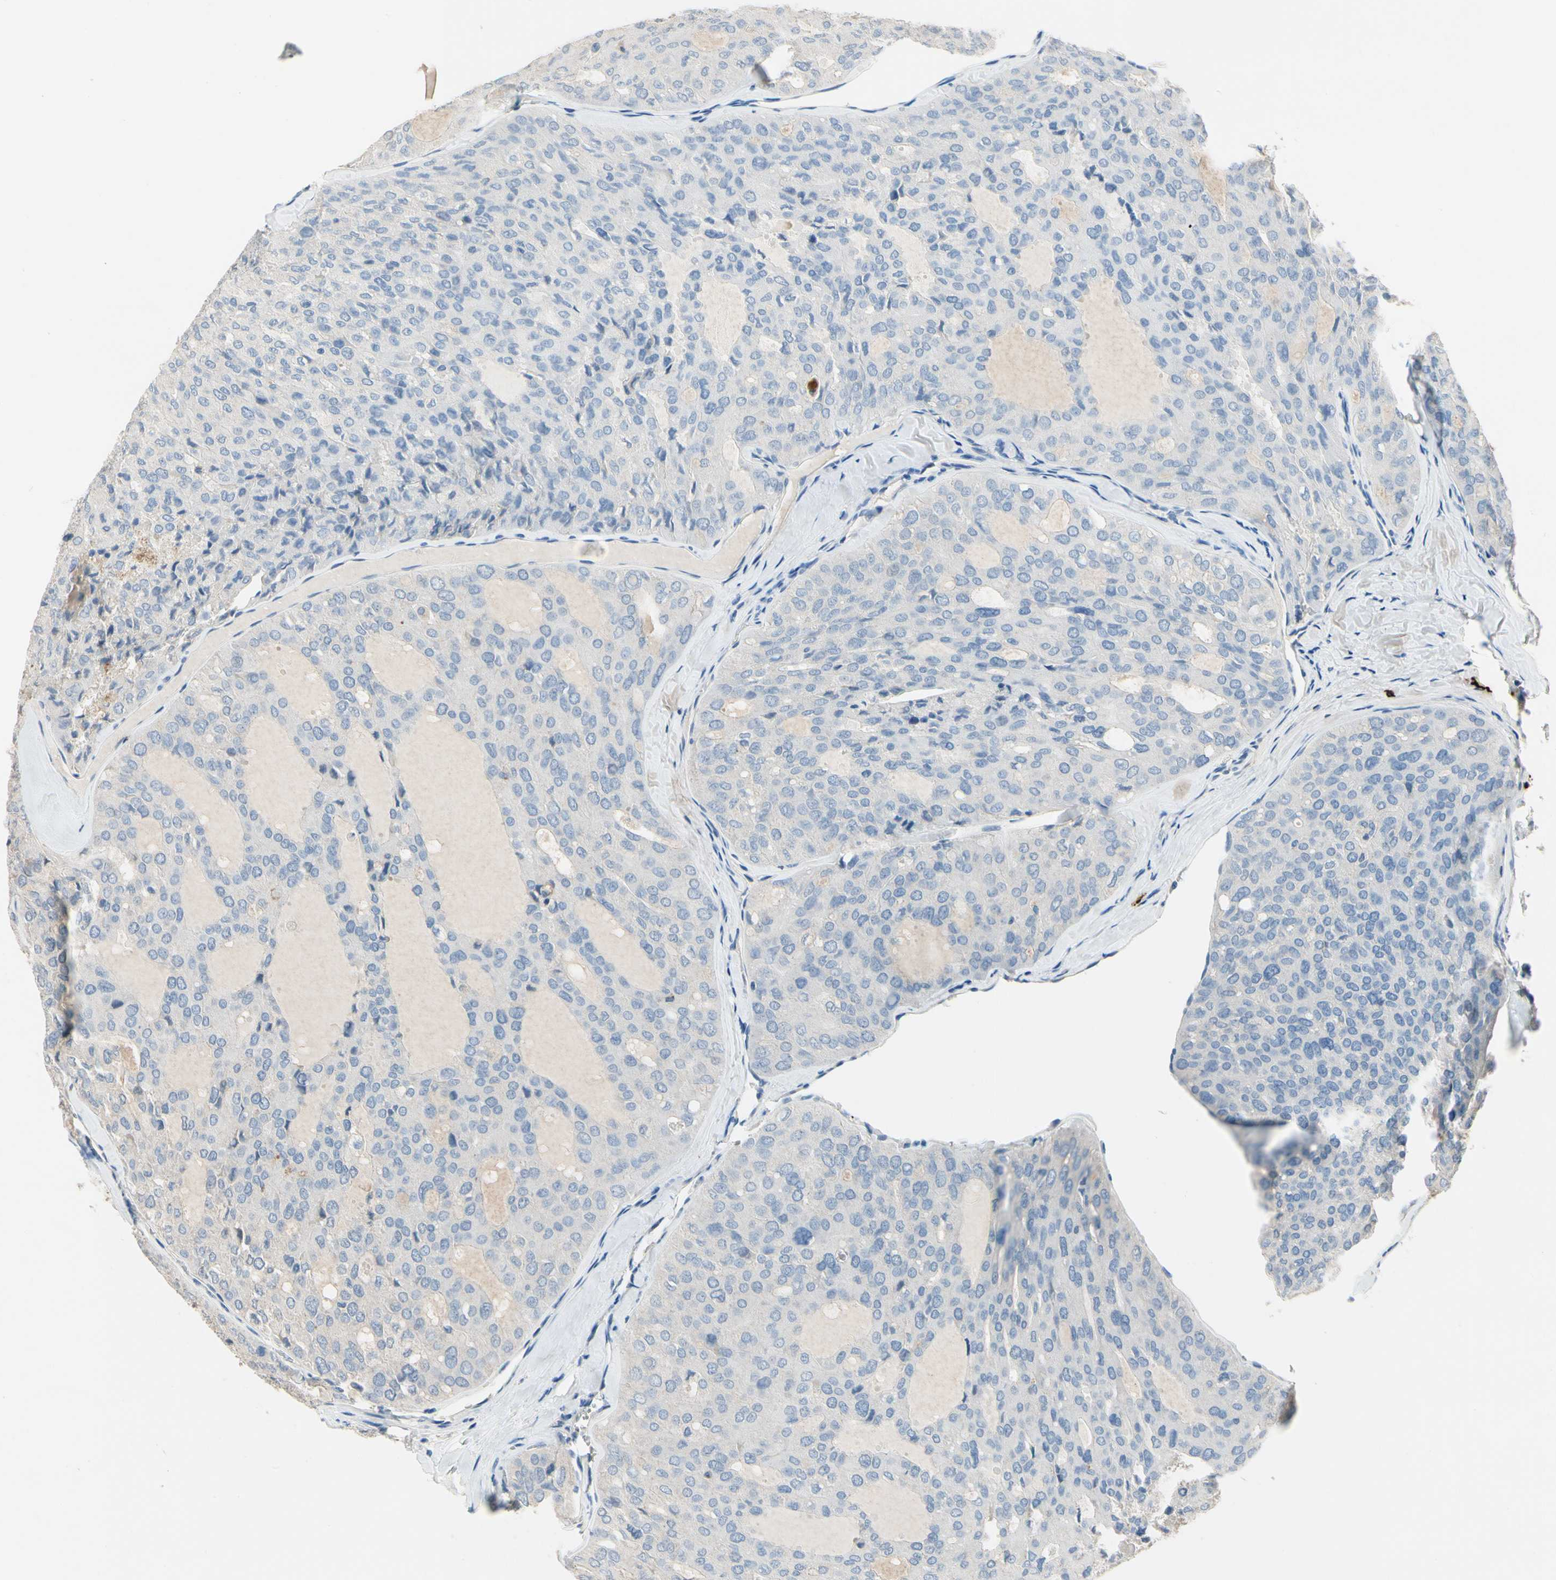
{"staining": {"intensity": "negative", "quantity": "none", "location": "none"}, "tissue": "thyroid cancer", "cell_type": "Tumor cells", "image_type": "cancer", "snomed": [{"axis": "morphology", "description": "Follicular adenoma carcinoma, NOS"}, {"axis": "topography", "description": "Thyroid gland"}], "caption": "Follicular adenoma carcinoma (thyroid) stained for a protein using IHC displays no staining tumor cells.", "gene": "CPA3", "patient": {"sex": "male", "age": 75}}